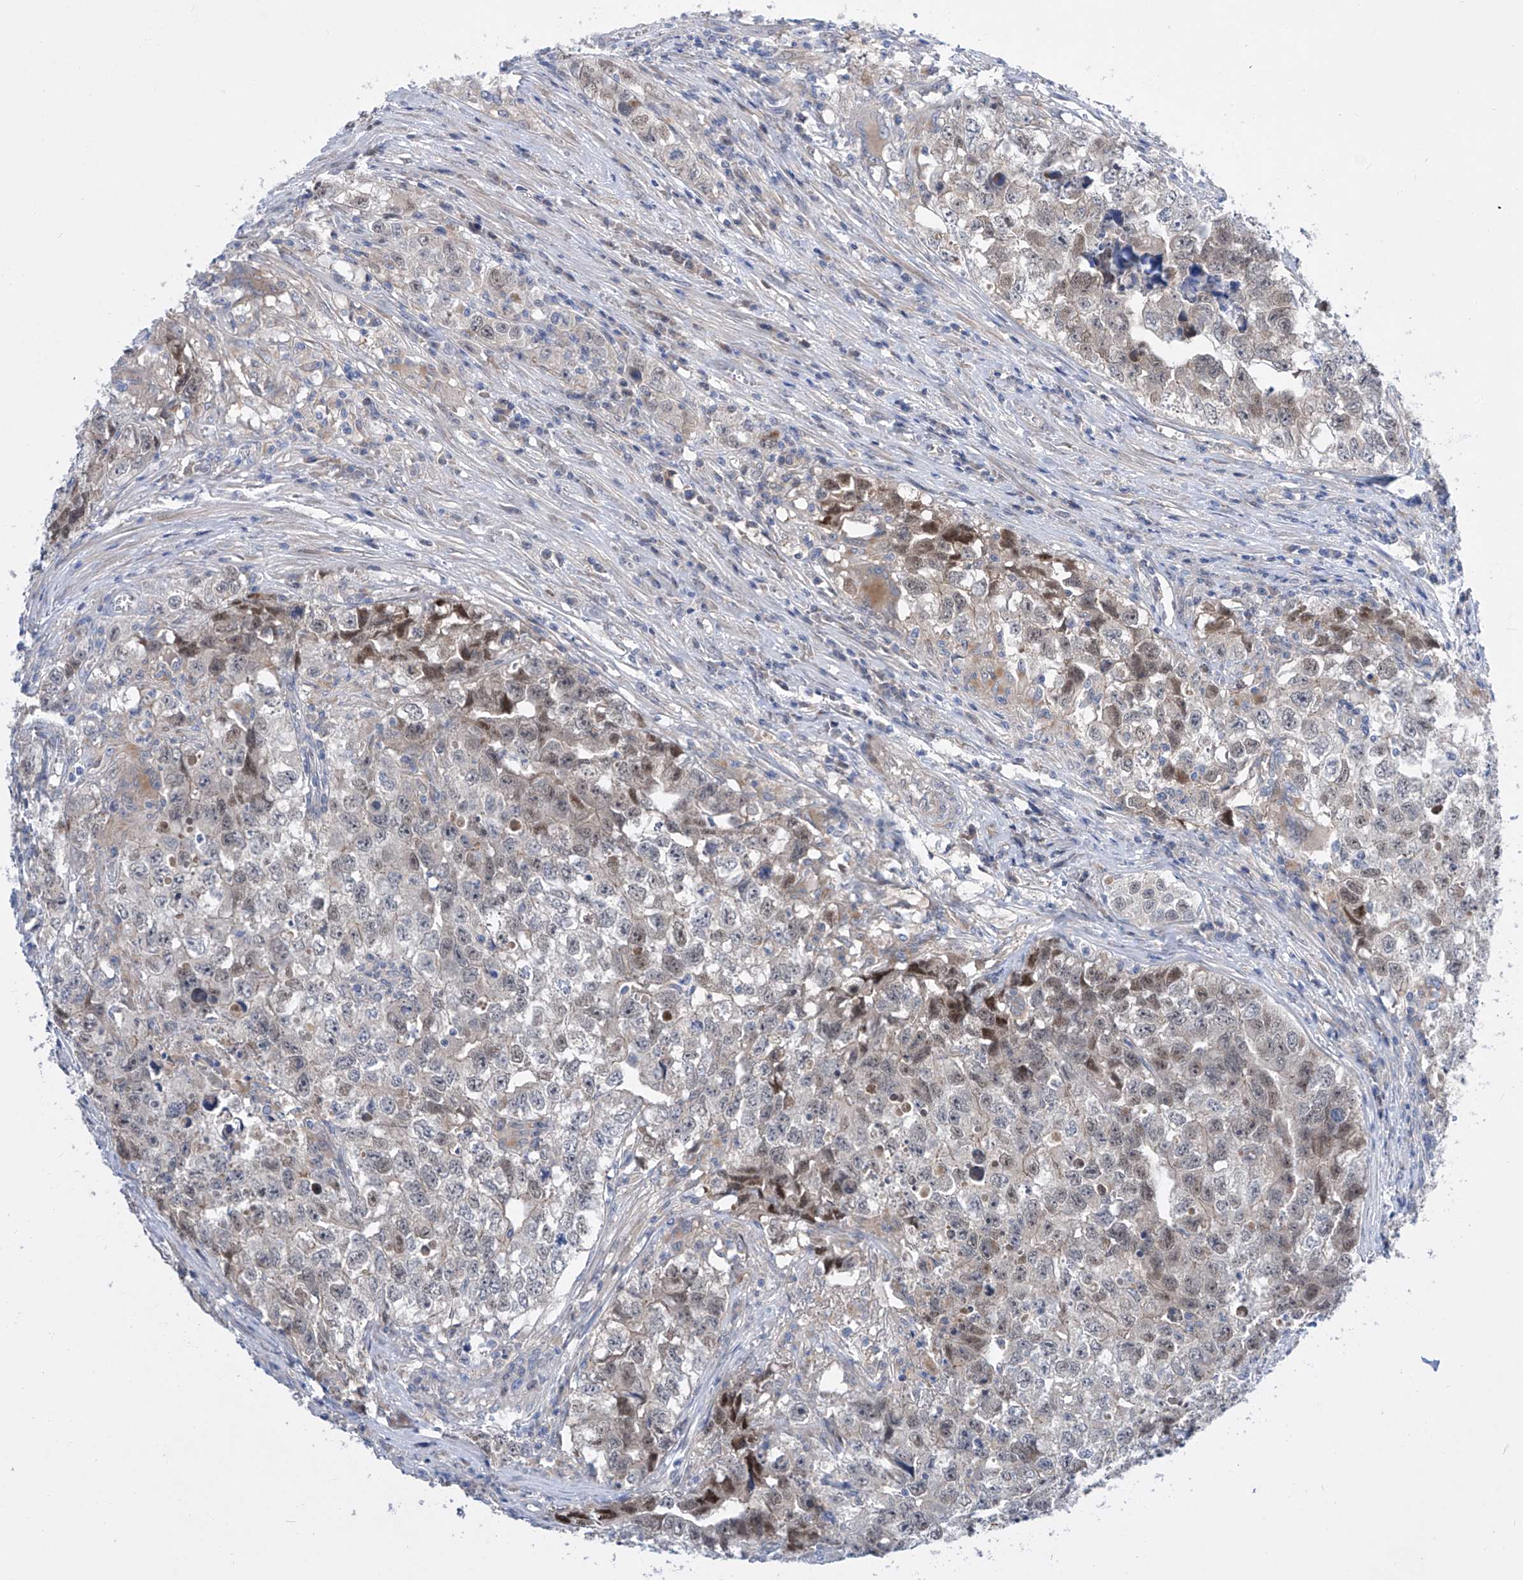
{"staining": {"intensity": "moderate", "quantity": "<25%", "location": "nuclear"}, "tissue": "testis cancer", "cell_type": "Tumor cells", "image_type": "cancer", "snomed": [{"axis": "morphology", "description": "Seminoma, NOS"}, {"axis": "morphology", "description": "Carcinoma, Embryonal, NOS"}, {"axis": "topography", "description": "Testis"}], "caption": "Protein staining of testis cancer (embryonal carcinoma) tissue displays moderate nuclear expression in approximately <25% of tumor cells.", "gene": "SRBD1", "patient": {"sex": "male", "age": 43}}